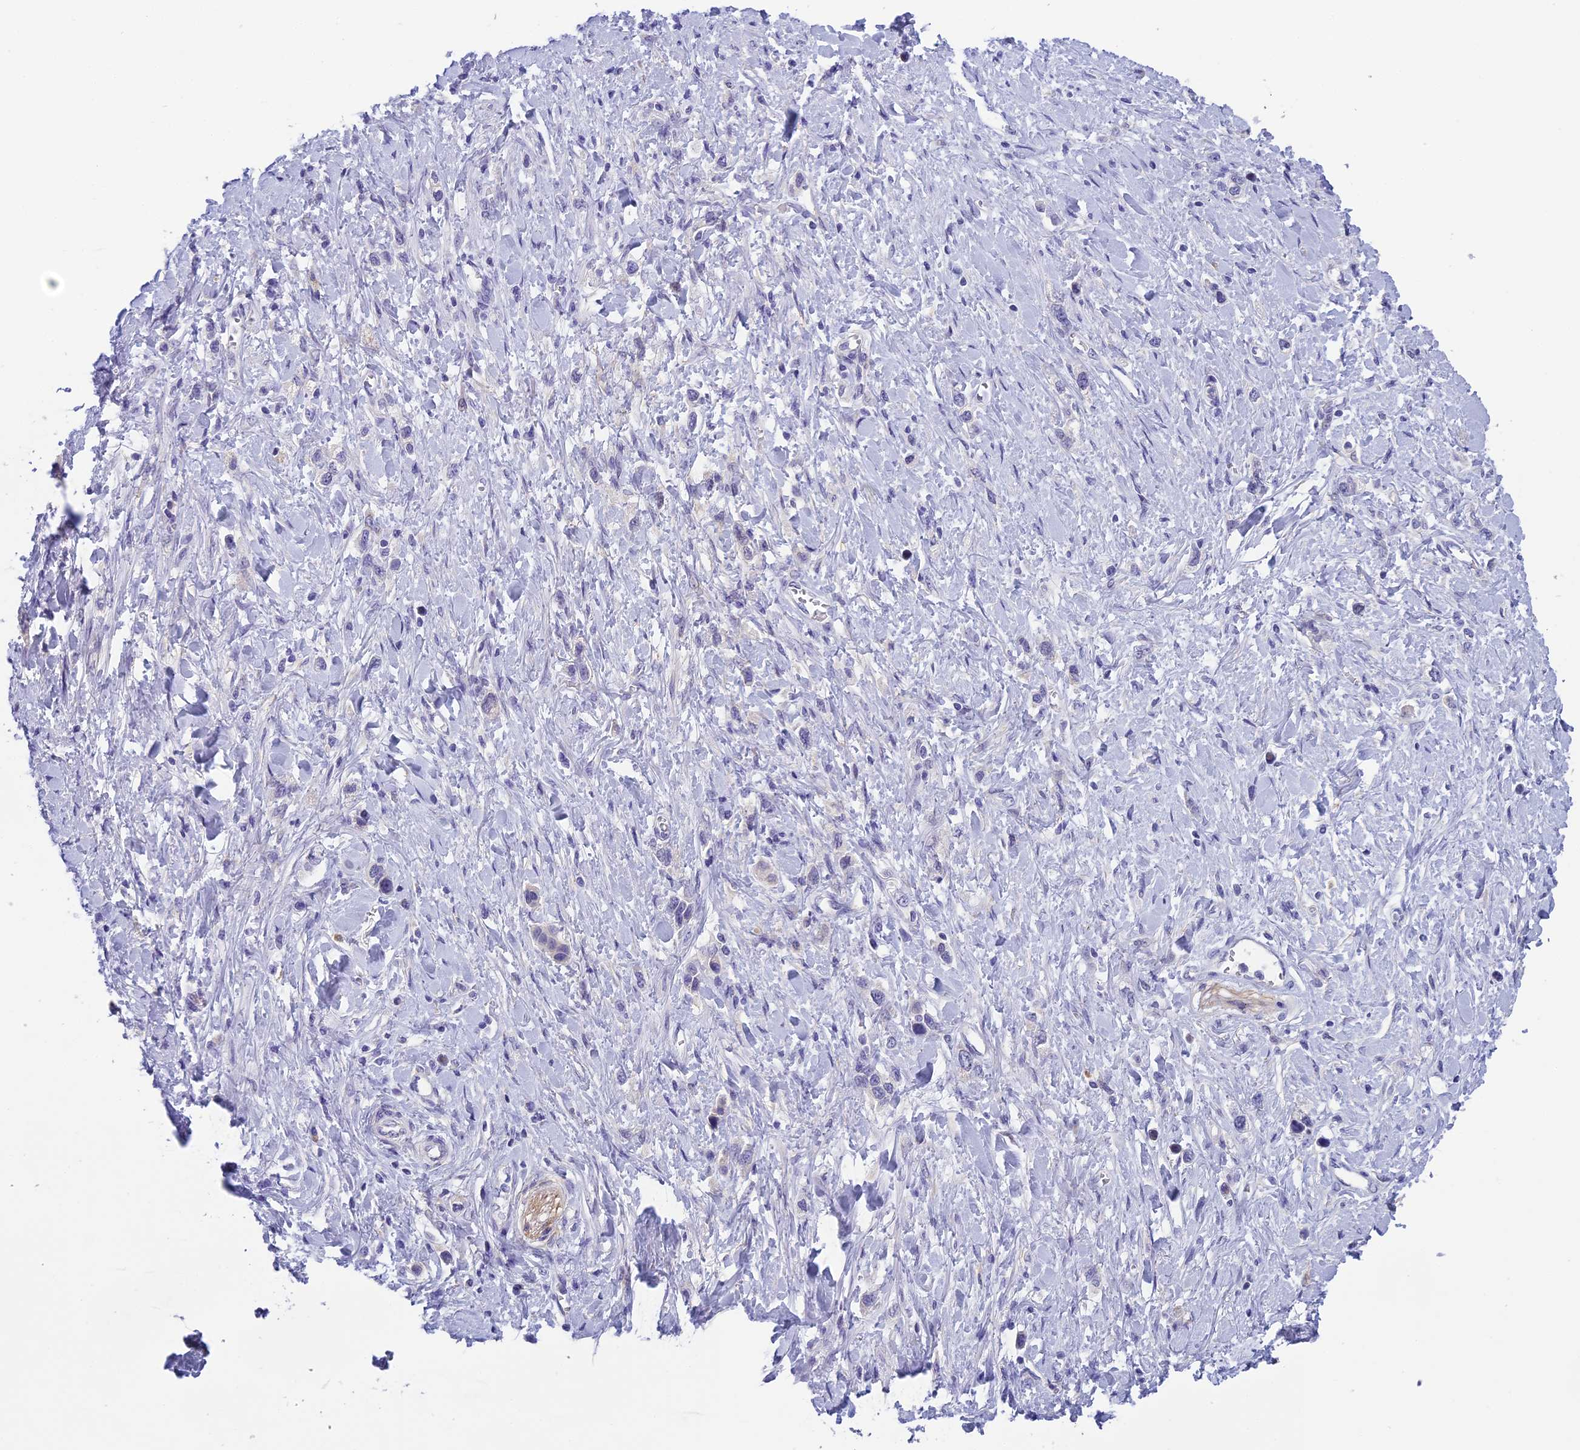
{"staining": {"intensity": "negative", "quantity": "none", "location": "none"}, "tissue": "stomach cancer", "cell_type": "Tumor cells", "image_type": "cancer", "snomed": [{"axis": "morphology", "description": "Normal tissue, NOS"}, {"axis": "morphology", "description": "Adenocarcinoma, NOS"}, {"axis": "topography", "description": "Stomach, upper"}, {"axis": "topography", "description": "Stomach"}], "caption": "High power microscopy micrograph of an immunohistochemistry (IHC) micrograph of stomach cancer (adenocarcinoma), revealing no significant staining in tumor cells. The staining is performed using DAB brown chromogen with nuclei counter-stained in using hematoxylin.", "gene": "ARHGEF37", "patient": {"sex": "female", "age": 65}}